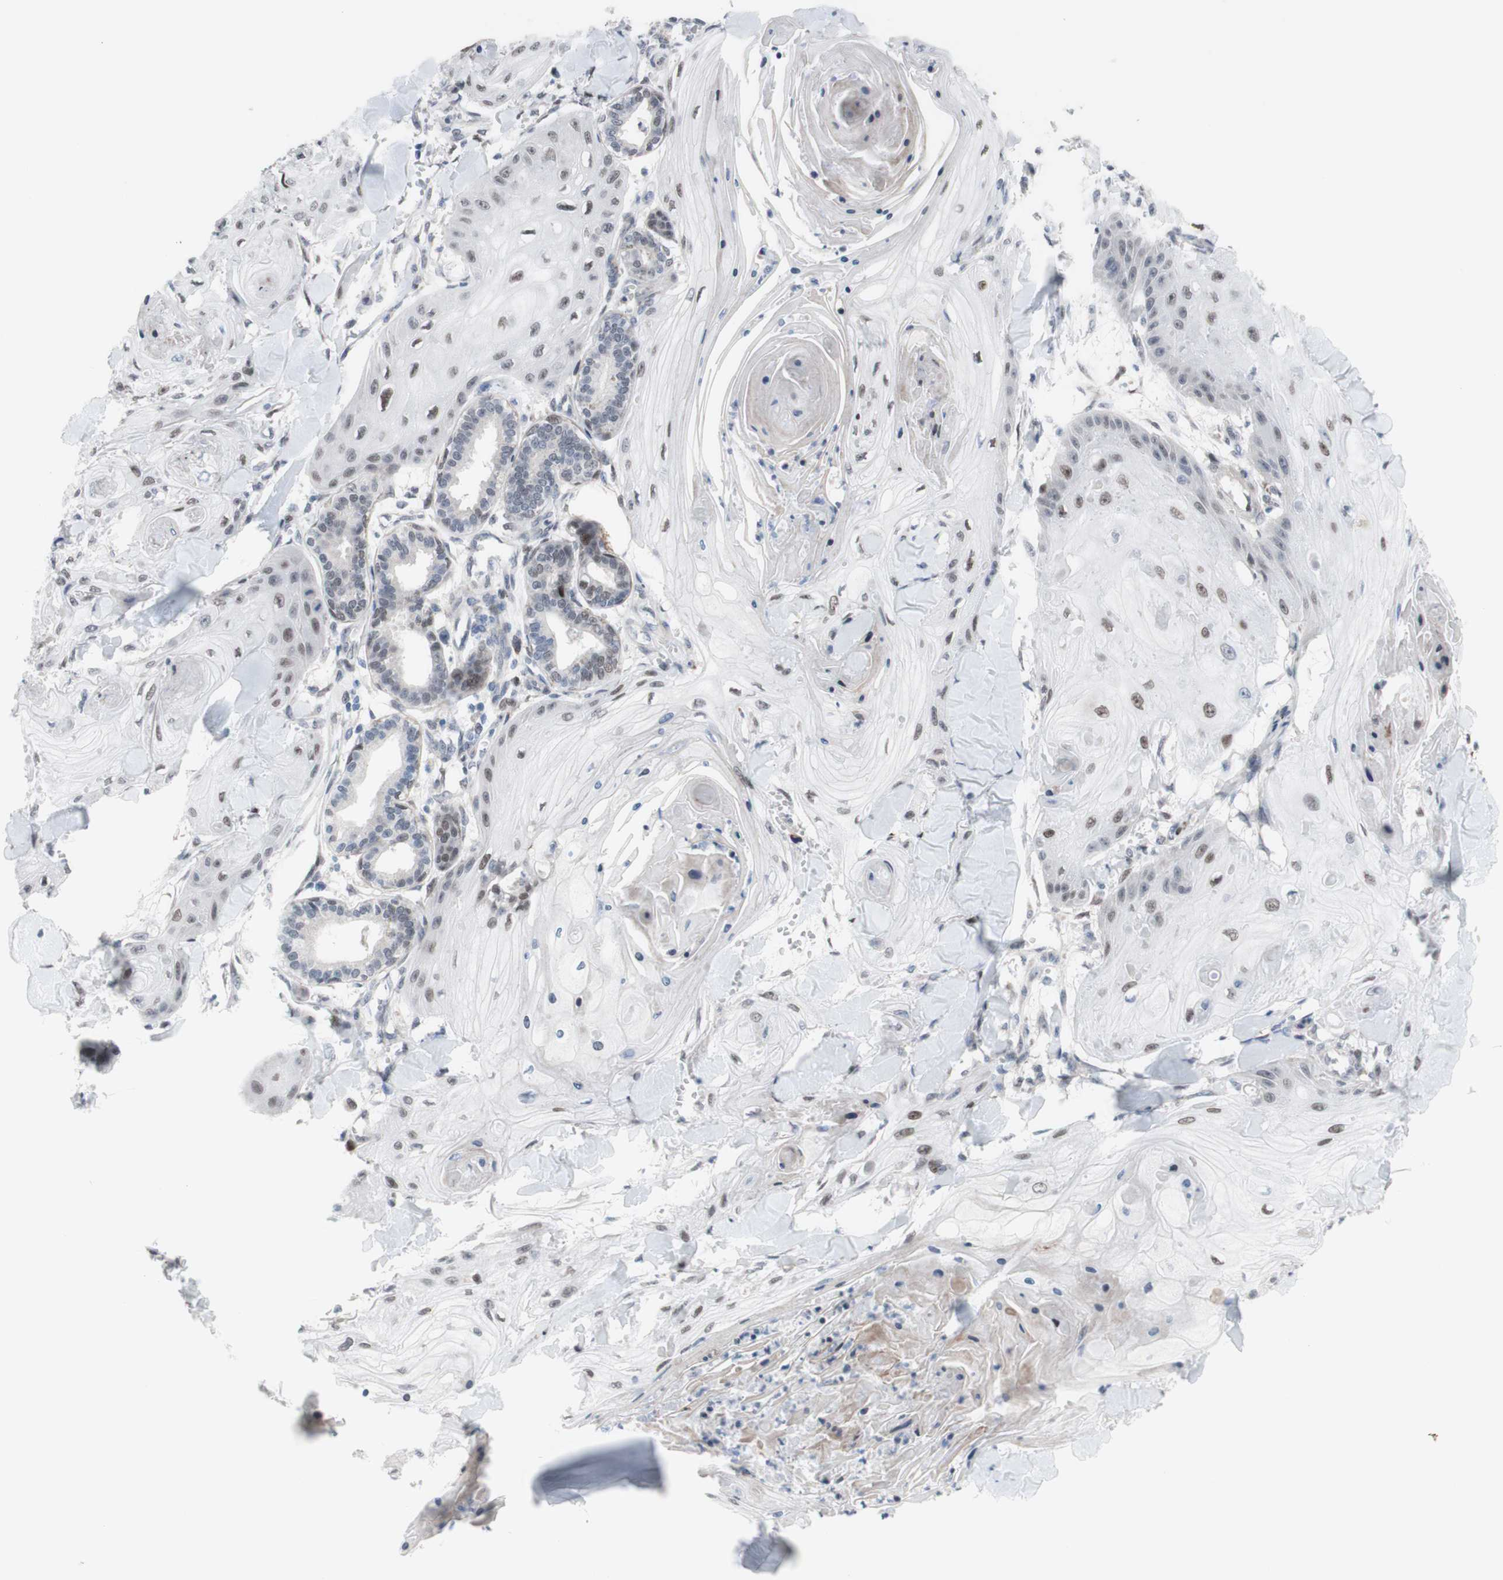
{"staining": {"intensity": "weak", "quantity": "<25%", "location": "nuclear"}, "tissue": "skin cancer", "cell_type": "Tumor cells", "image_type": "cancer", "snomed": [{"axis": "morphology", "description": "Squamous cell carcinoma, NOS"}, {"axis": "topography", "description": "Skin"}], "caption": "There is no significant expression in tumor cells of skin cancer (squamous cell carcinoma). (DAB (3,3'-diaminobenzidine) IHC visualized using brightfield microscopy, high magnification).", "gene": "PHTF2", "patient": {"sex": "male", "age": 74}}